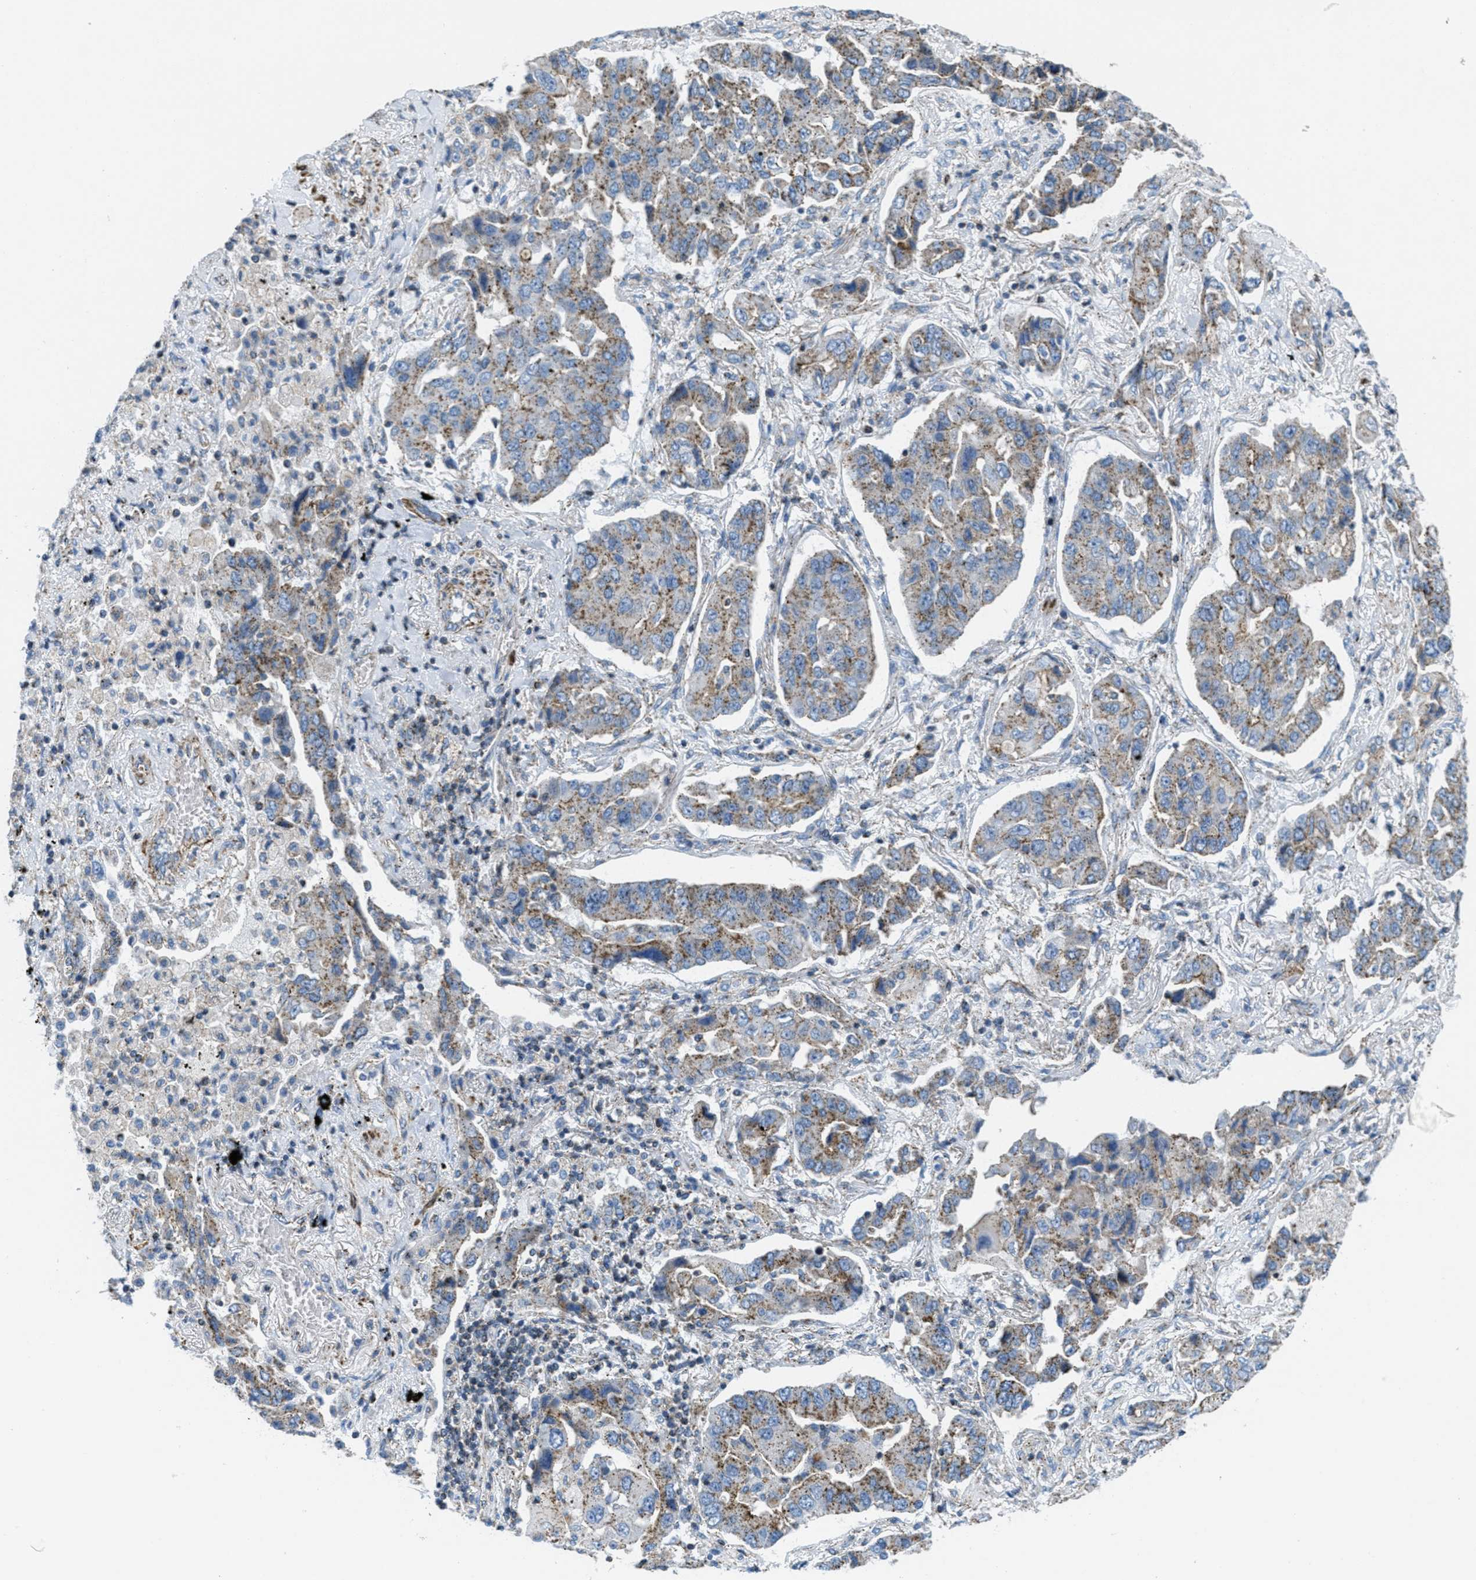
{"staining": {"intensity": "moderate", "quantity": ">75%", "location": "cytoplasmic/membranous"}, "tissue": "lung cancer", "cell_type": "Tumor cells", "image_type": "cancer", "snomed": [{"axis": "morphology", "description": "Adenocarcinoma, NOS"}, {"axis": "topography", "description": "Lung"}], "caption": "IHC histopathology image of neoplastic tissue: human adenocarcinoma (lung) stained using immunohistochemistry shows medium levels of moderate protein expression localized specifically in the cytoplasmic/membranous of tumor cells, appearing as a cytoplasmic/membranous brown color.", "gene": "MFSD13A", "patient": {"sex": "female", "age": 65}}